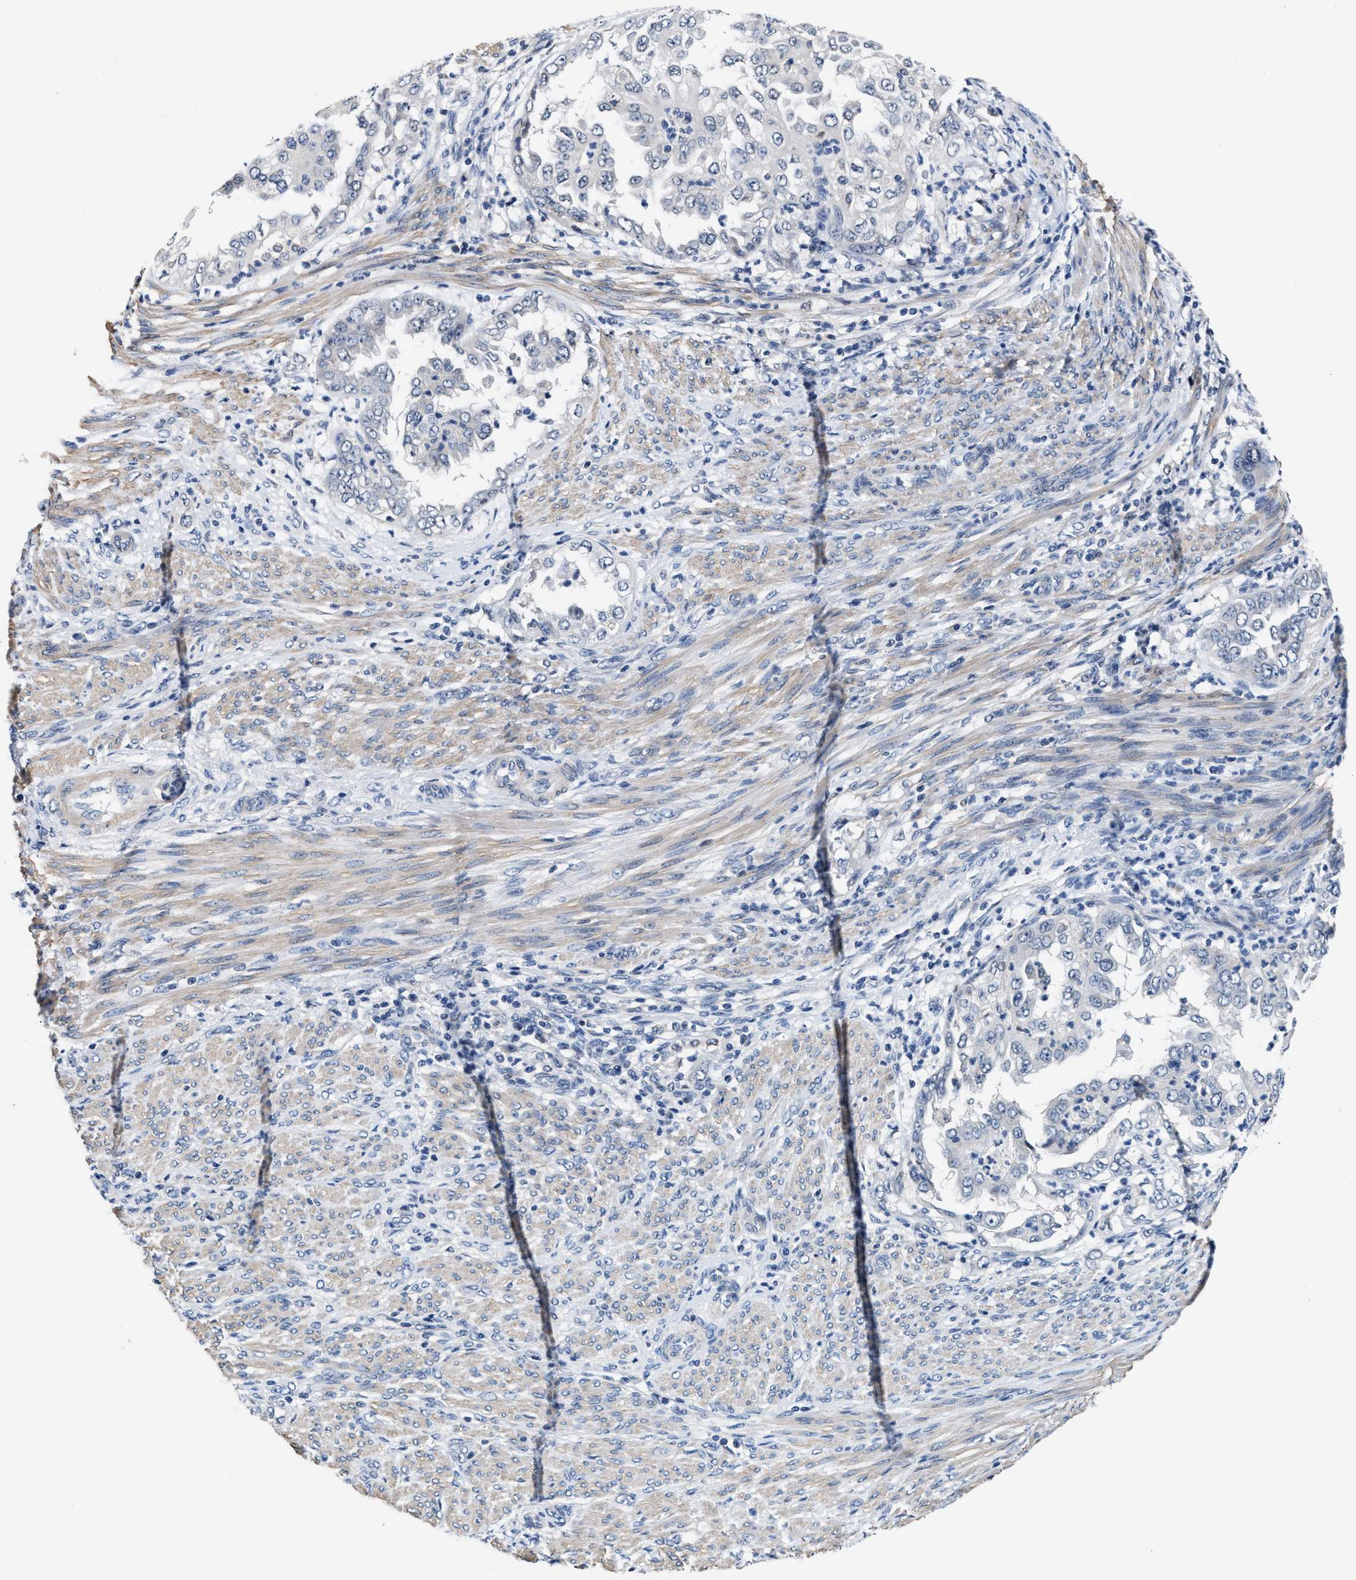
{"staining": {"intensity": "negative", "quantity": "none", "location": "none"}, "tissue": "endometrial cancer", "cell_type": "Tumor cells", "image_type": "cancer", "snomed": [{"axis": "morphology", "description": "Adenocarcinoma, NOS"}, {"axis": "topography", "description": "Endometrium"}], "caption": "Image shows no protein staining in tumor cells of adenocarcinoma (endometrial) tissue.", "gene": "MYH3", "patient": {"sex": "female", "age": 85}}